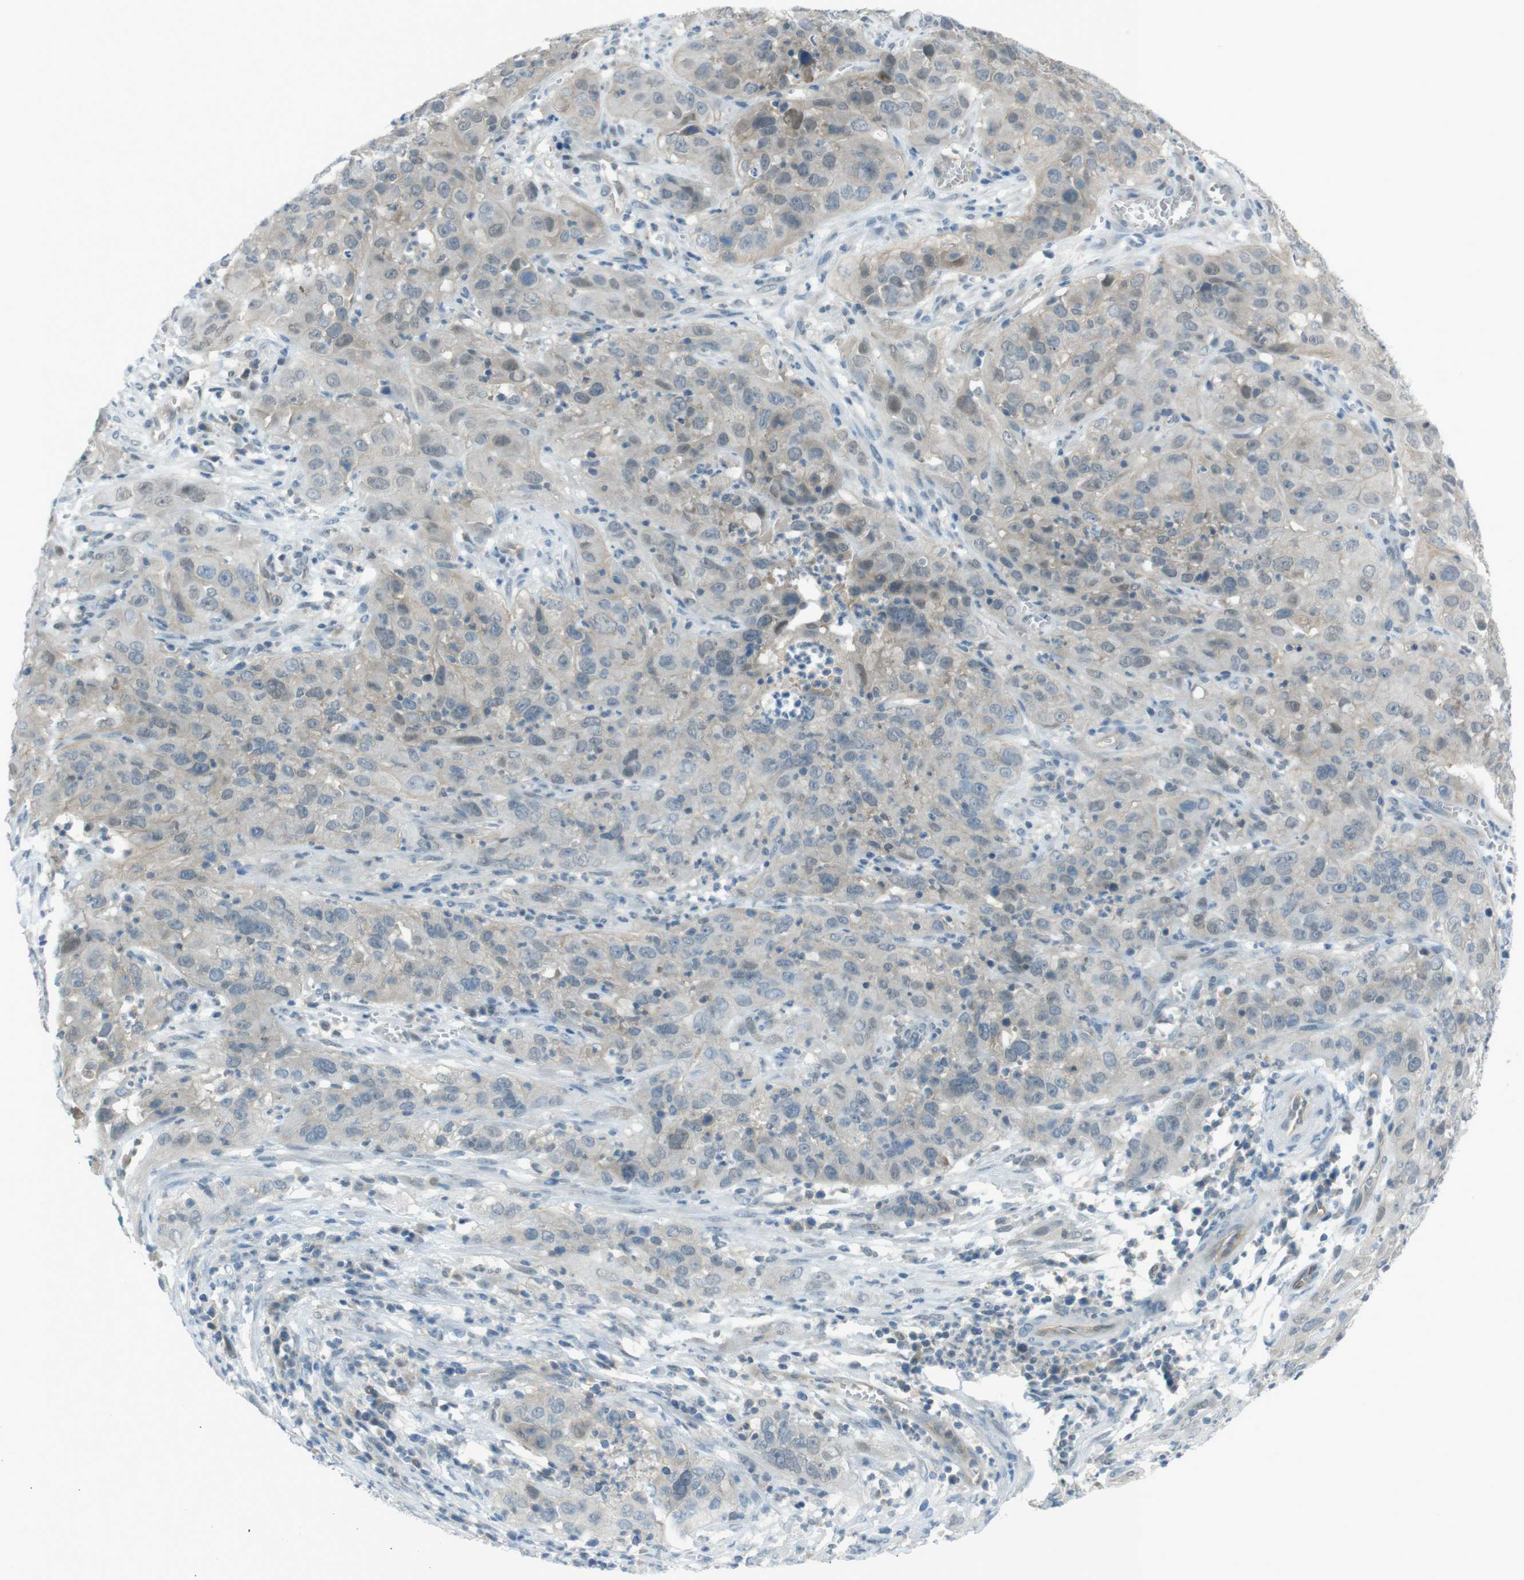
{"staining": {"intensity": "weak", "quantity": "<25%", "location": "nuclear"}, "tissue": "cervical cancer", "cell_type": "Tumor cells", "image_type": "cancer", "snomed": [{"axis": "morphology", "description": "Squamous cell carcinoma, NOS"}, {"axis": "topography", "description": "Cervix"}], "caption": "IHC micrograph of human cervical cancer stained for a protein (brown), which shows no positivity in tumor cells.", "gene": "ZDHHC20", "patient": {"sex": "female", "age": 32}}